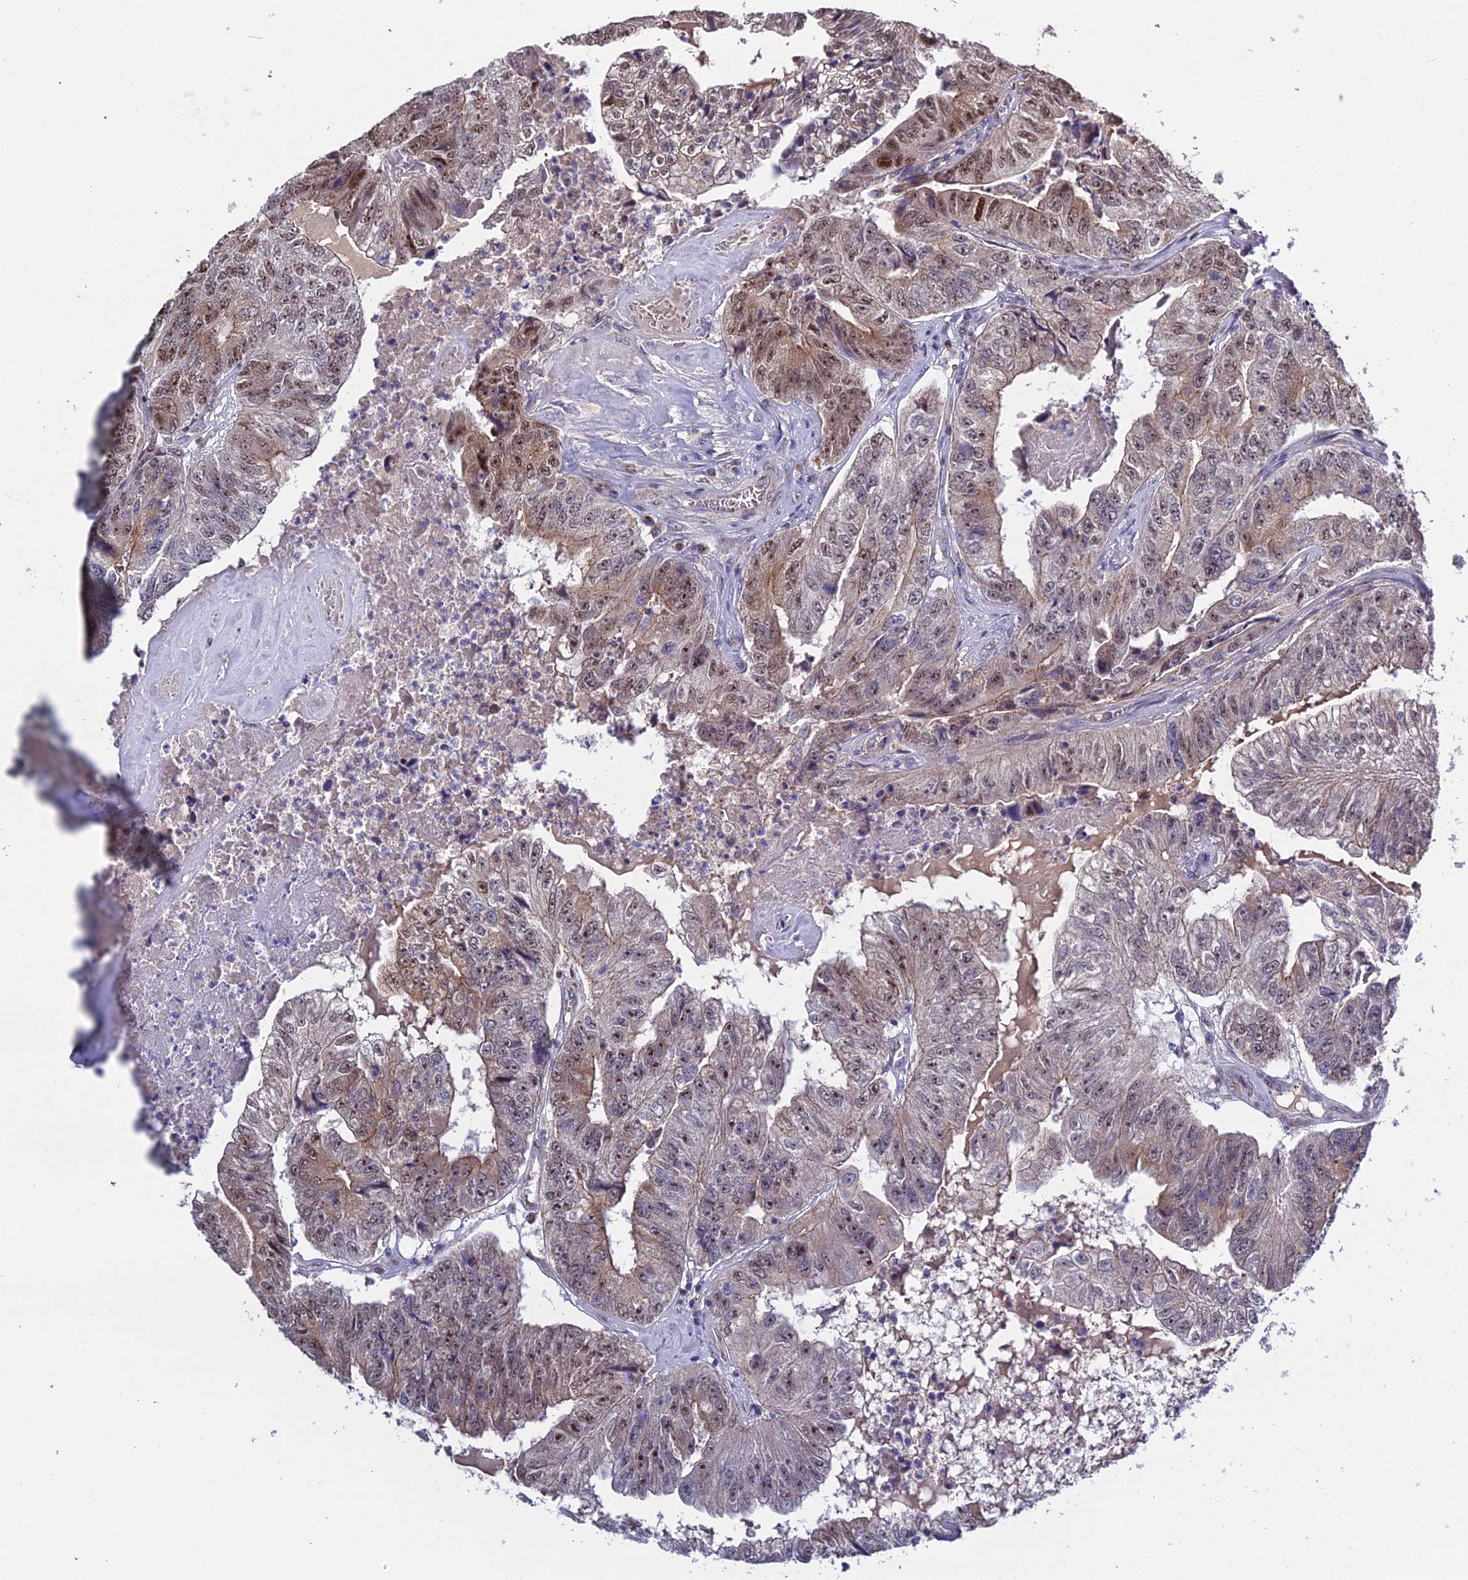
{"staining": {"intensity": "moderate", "quantity": "25%-75%", "location": "cytoplasmic/membranous,nuclear"}, "tissue": "colorectal cancer", "cell_type": "Tumor cells", "image_type": "cancer", "snomed": [{"axis": "morphology", "description": "Adenocarcinoma, NOS"}, {"axis": "topography", "description": "Colon"}], "caption": "Tumor cells demonstrate medium levels of moderate cytoplasmic/membranous and nuclear expression in approximately 25%-75% of cells in human colorectal cancer. The staining is performed using DAB (3,3'-diaminobenzidine) brown chromogen to label protein expression. The nuclei are counter-stained blue using hematoxylin.", "gene": "ARL2", "patient": {"sex": "female", "age": 67}}